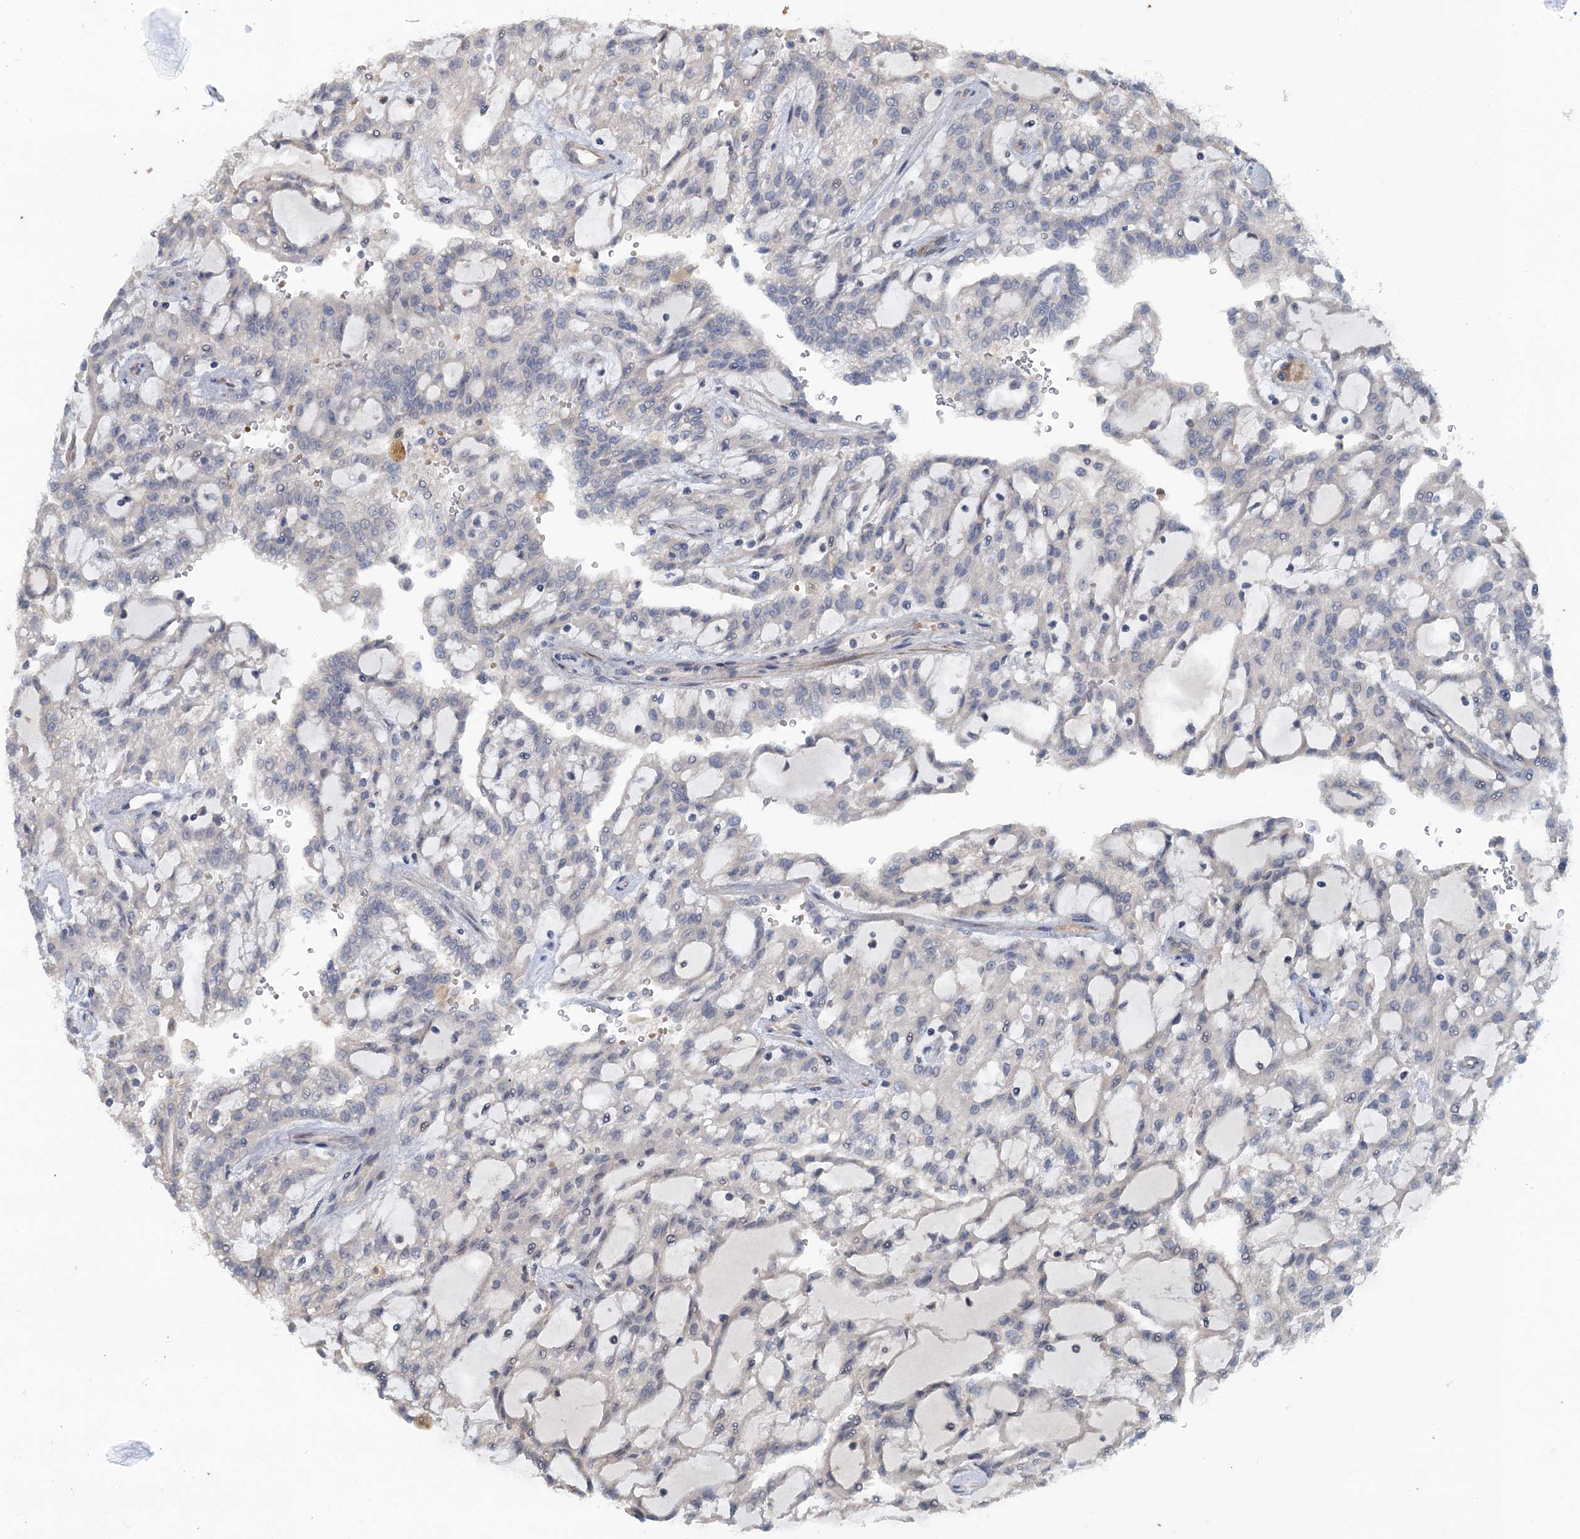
{"staining": {"intensity": "negative", "quantity": "none", "location": "none"}, "tissue": "renal cancer", "cell_type": "Tumor cells", "image_type": "cancer", "snomed": [{"axis": "morphology", "description": "Adenocarcinoma, NOS"}, {"axis": "topography", "description": "Kidney"}], "caption": "Immunohistochemical staining of adenocarcinoma (renal) displays no significant staining in tumor cells.", "gene": "MYO16", "patient": {"sex": "male", "age": 63}}